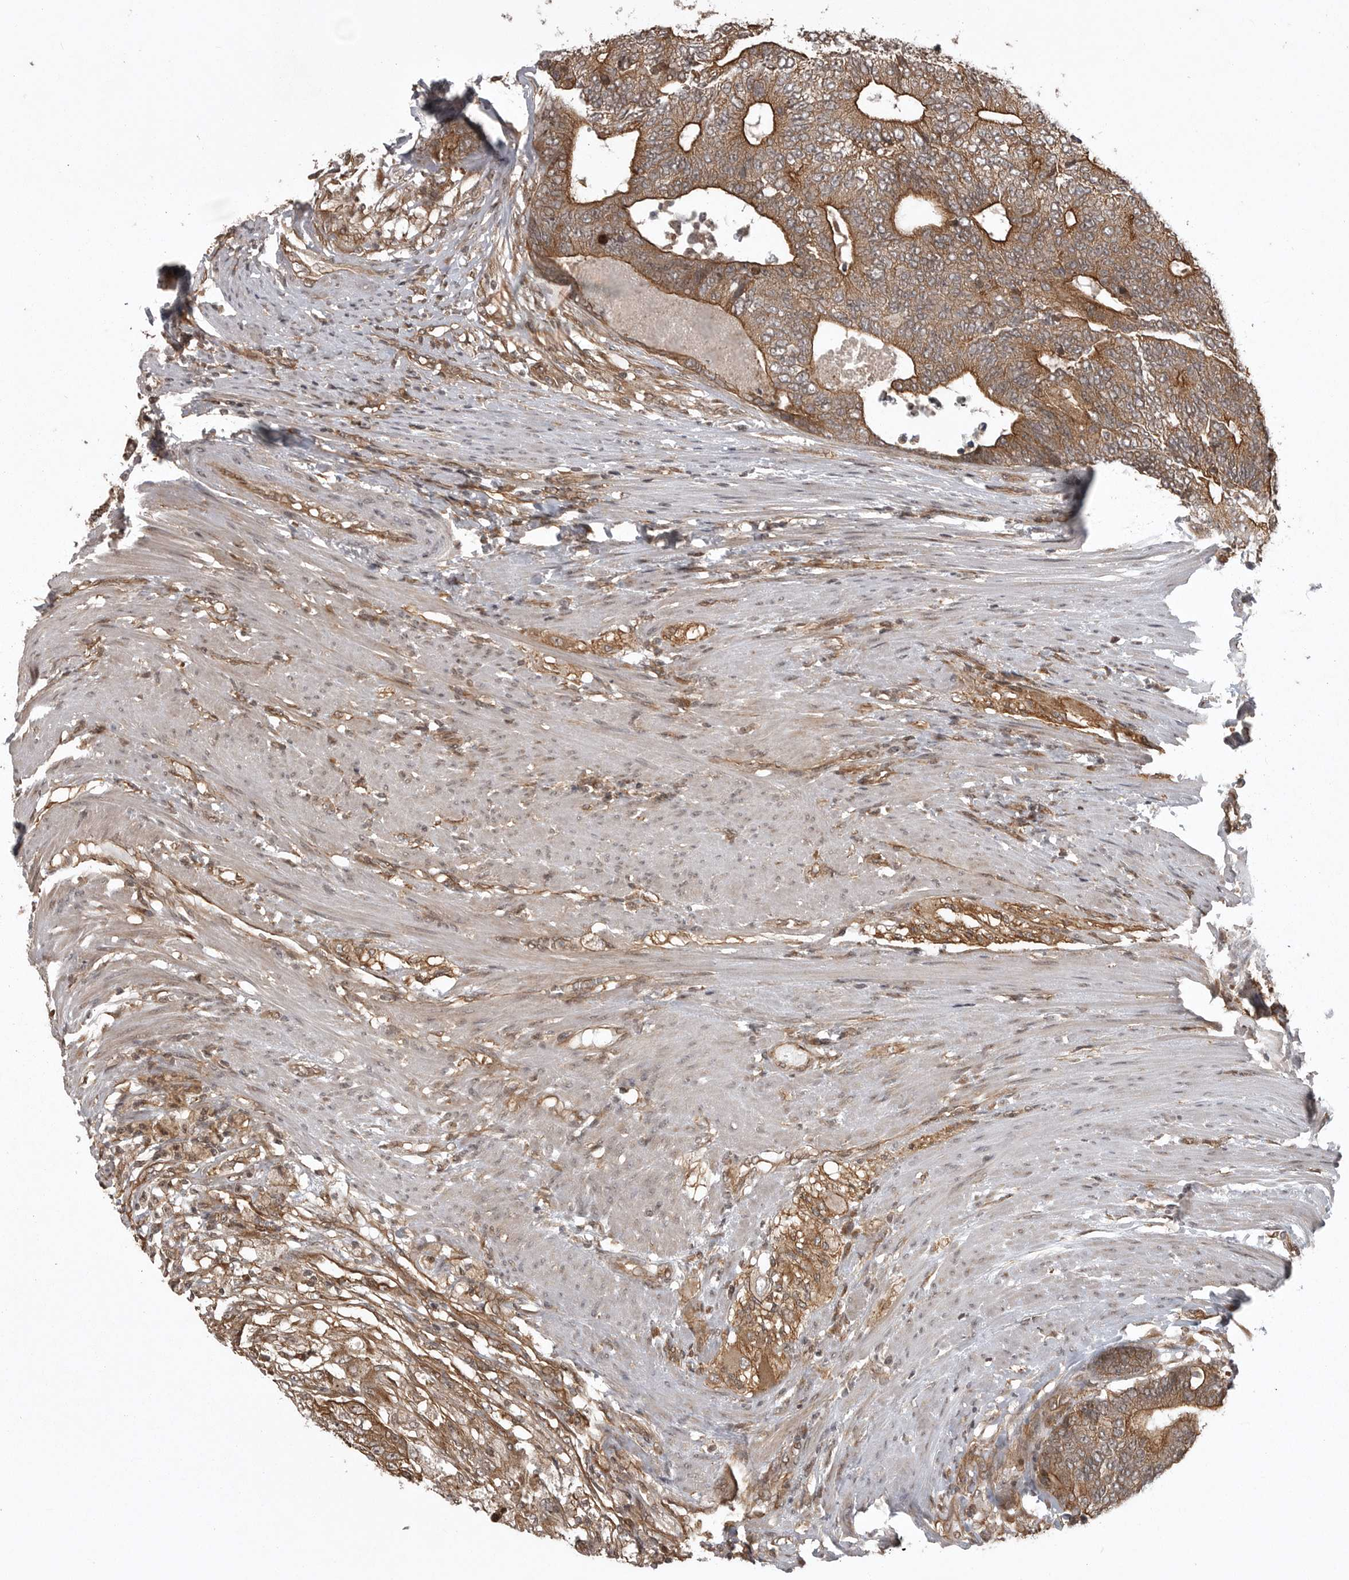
{"staining": {"intensity": "moderate", "quantity": ">75%", "location": "cytoplasmic/membranous"}, "tissue": "colorectal cancer", "cell_type": "Tumor cells", "image_type": "cancer", "snomed": [{"axis": "morphology", "description": "Adenocarcinoma, NOS"}, {"axis": "topography", "description": "Colon"}], "caption": "The photomicrograph reveals a brown stain indicating the presence of a protein in the cytoplasmic/membranous of tumor cells in colorectal cancer.", "gene": "DNAJC8", "patient": {"sex": "female", "age": 67}}